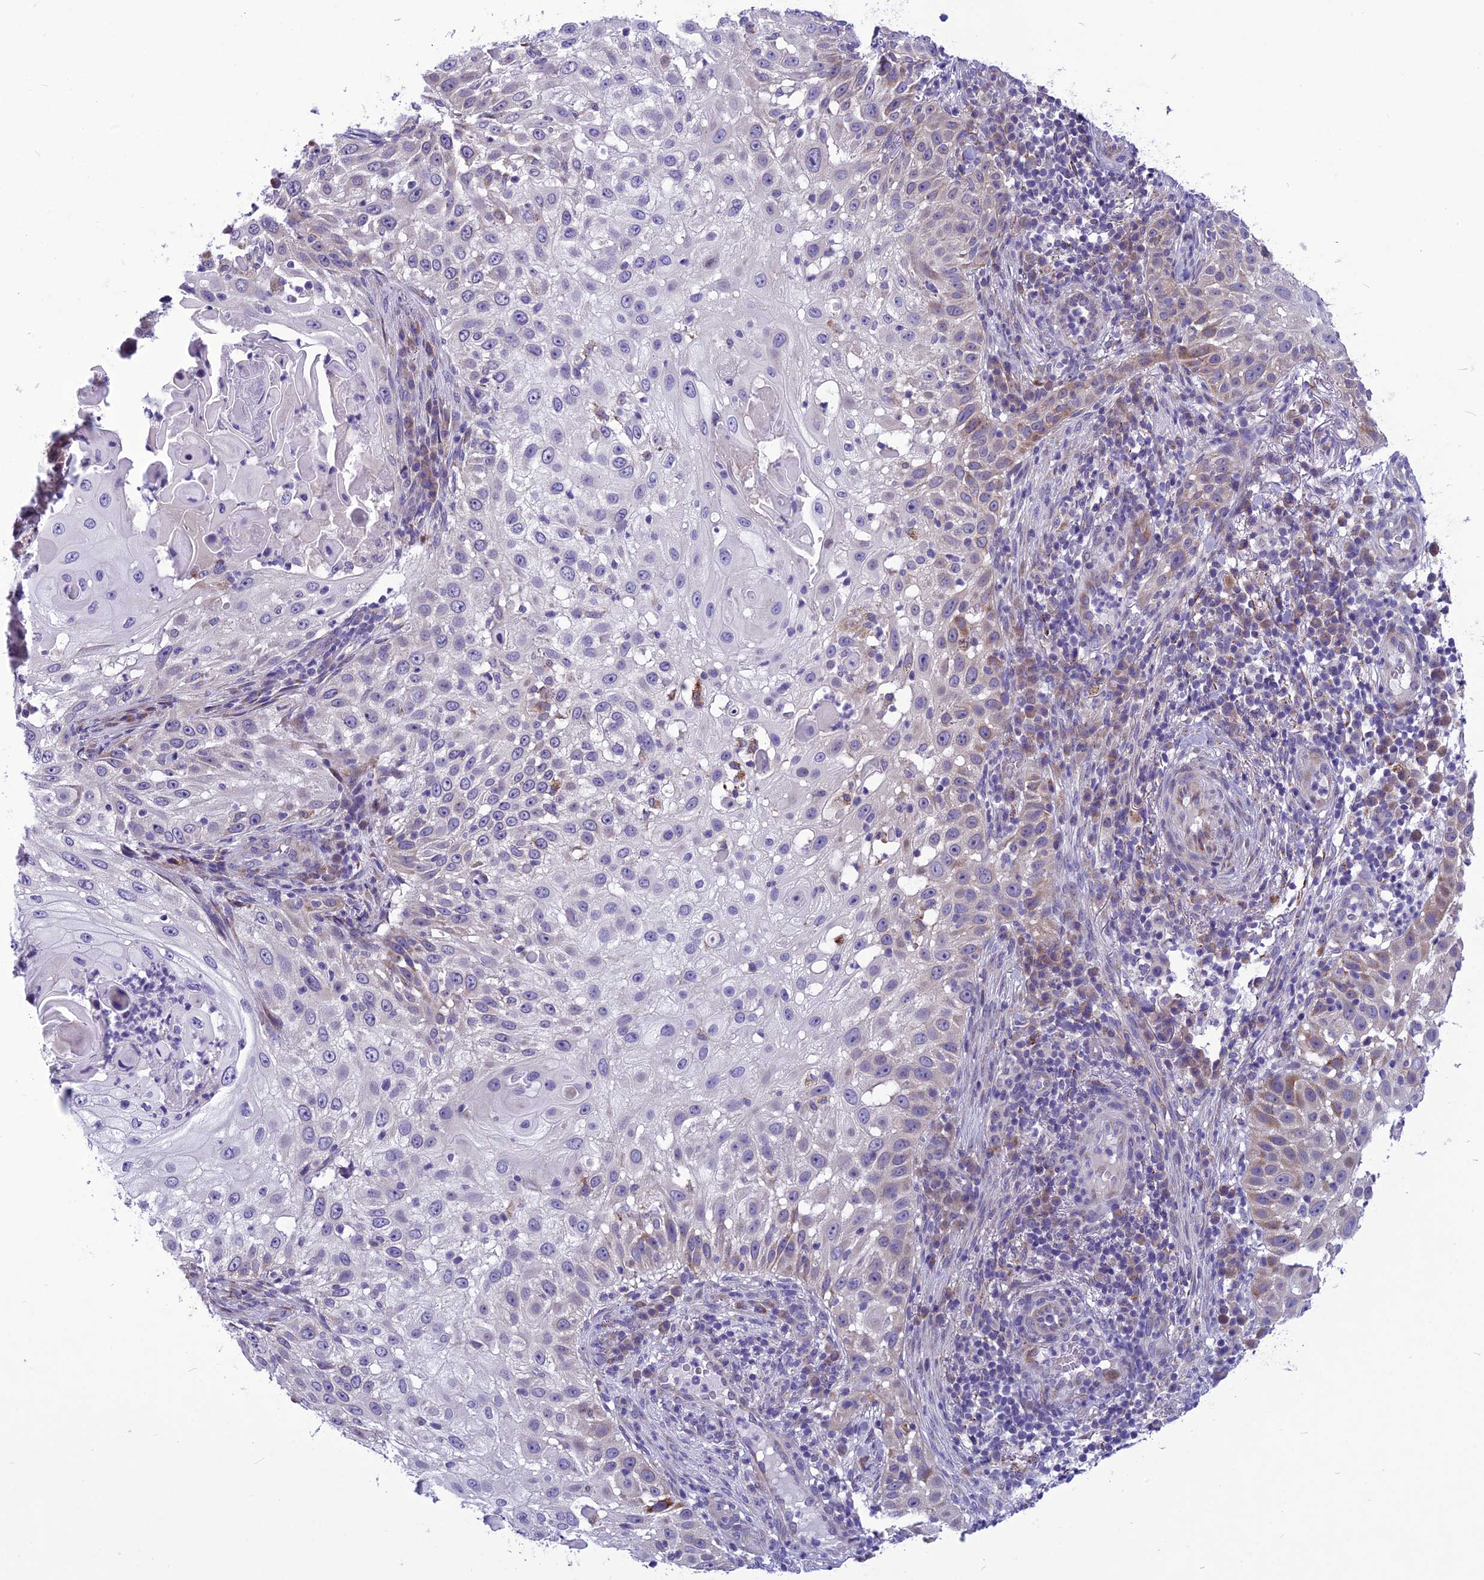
{"staining": {"intensity": "moderate", "quantity": "<25%", "location": "cytoplasmic/membranous"}, "tissue": "skin cancer", "cell_type": "Tumor cells", "image_type": "cancer", "snomed": [{"axis": "morphology", "description": "Squamous cell carcinoma, NOS"}, {"axis": "topography", "description": "Skin"}], "caption": "Protein analysis of skin cancer tissue displays moderate cytoplasmic/membranous expression in about <25% of tumor cells. The protein is stained brown, and the nuclei are stained in blue (DAB IHC with brightfield microscopy, high magnification).", "gene": "PSMF1", "patient": {"sex": "female", "age": 44}}